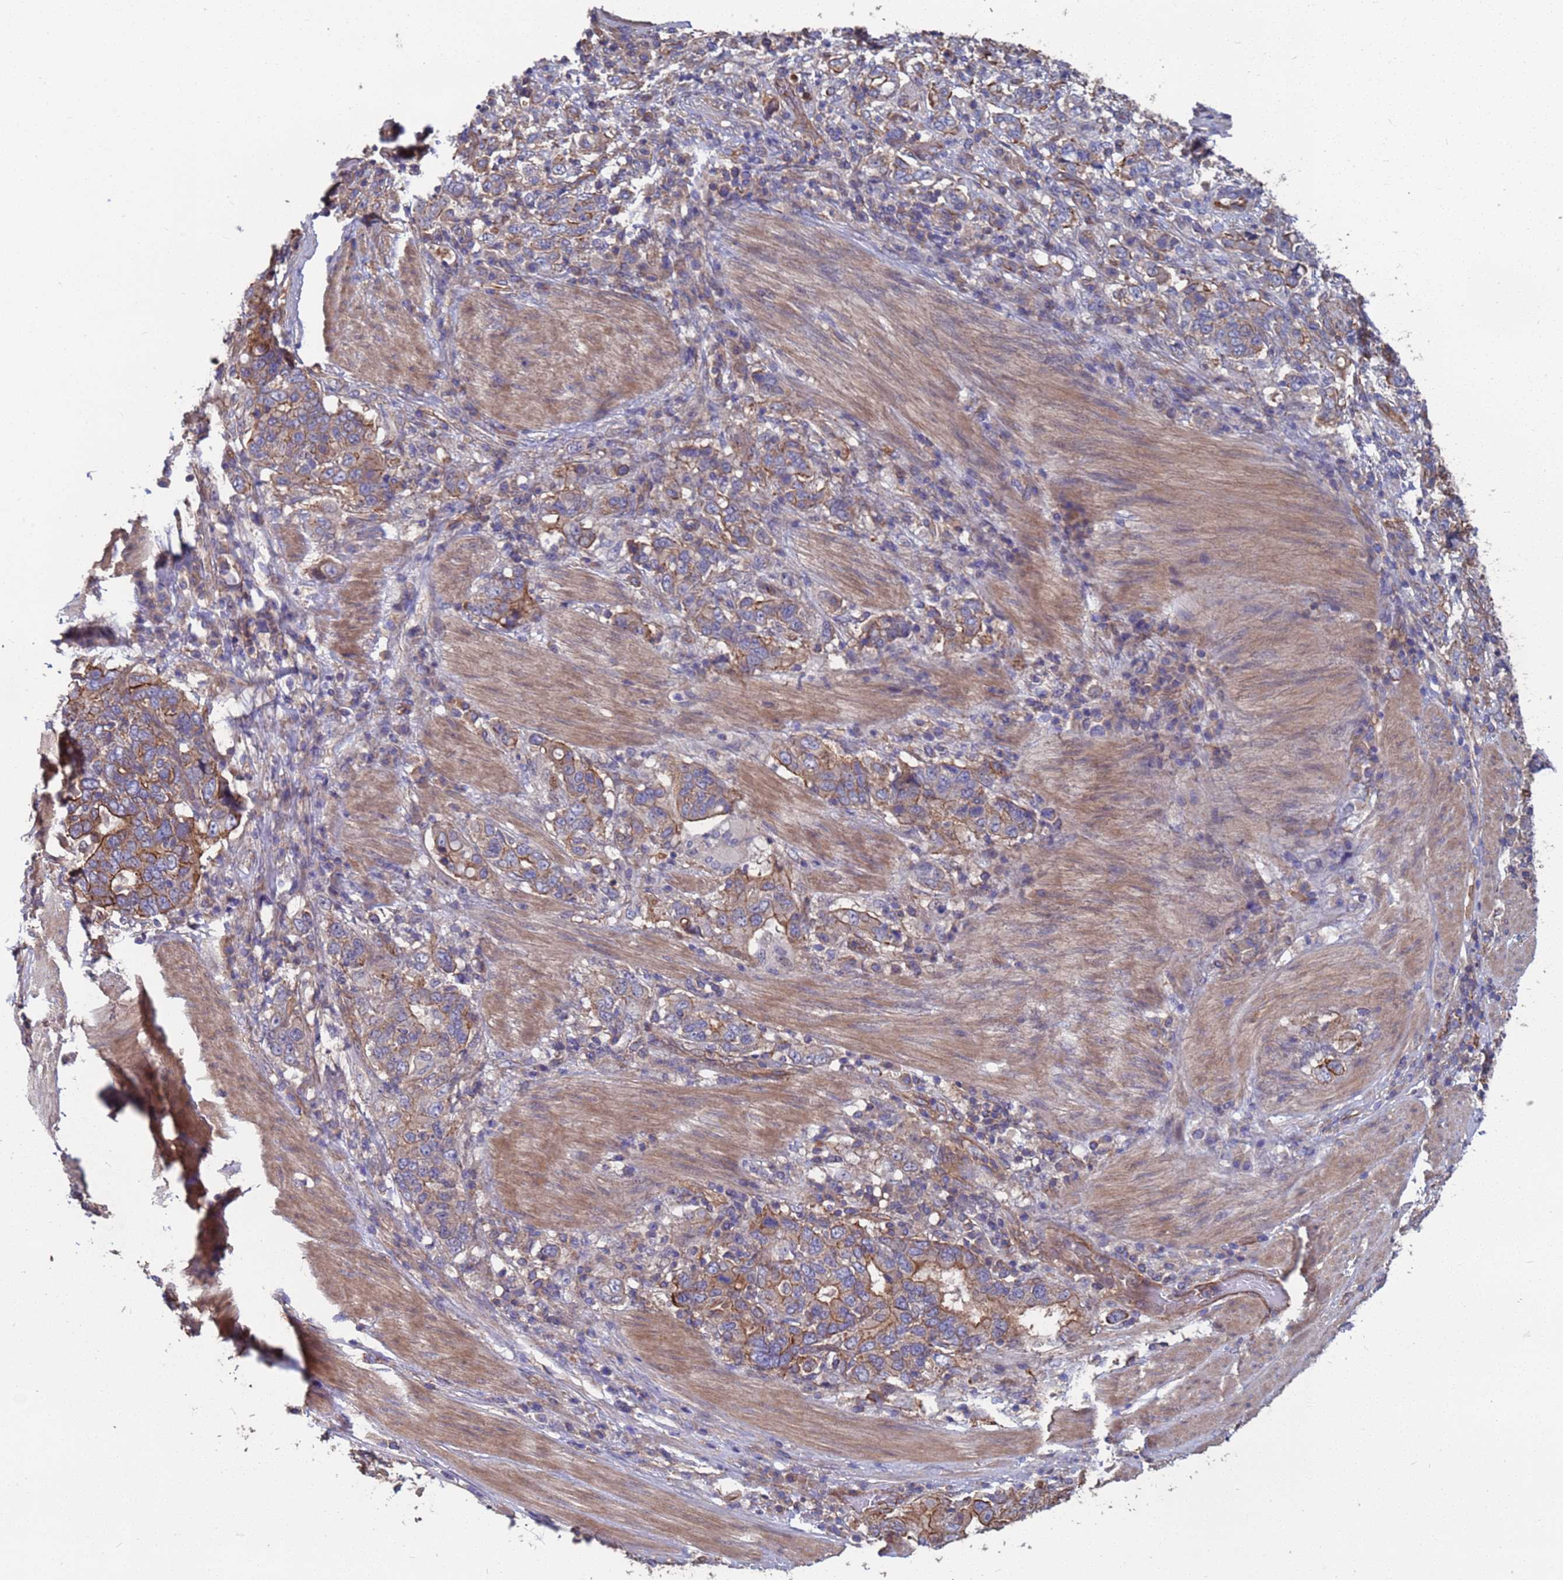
{"staining": {"intensity": "moderate", "quantity": "<25%", "location": "cytoplasmic/membranous"}, "tissue": "stomach cancer", "cell_type": "Tumor cells", "image_type": "cancer", "snomed": [{"axis": "morphology", "description": "Adenocarcinoma, NOS"}, {"axis": "topography", "description": "Stomach, upper"}, {"axis": "topography", "description": "Stomach"}], "caption": "Immunohistochemical staining of human adenocarcinoma (stomach) exhibits low levels of moderate cytoplasmic/membranous positivity in approximately <25% of tumor cells. (Stains: DAB in brown, nuclei in blue, Microscopy: brightfield microscopy at high magnification).", "gene": "NDUFAF6", "patient": {"sex": "male", "age": 62}}